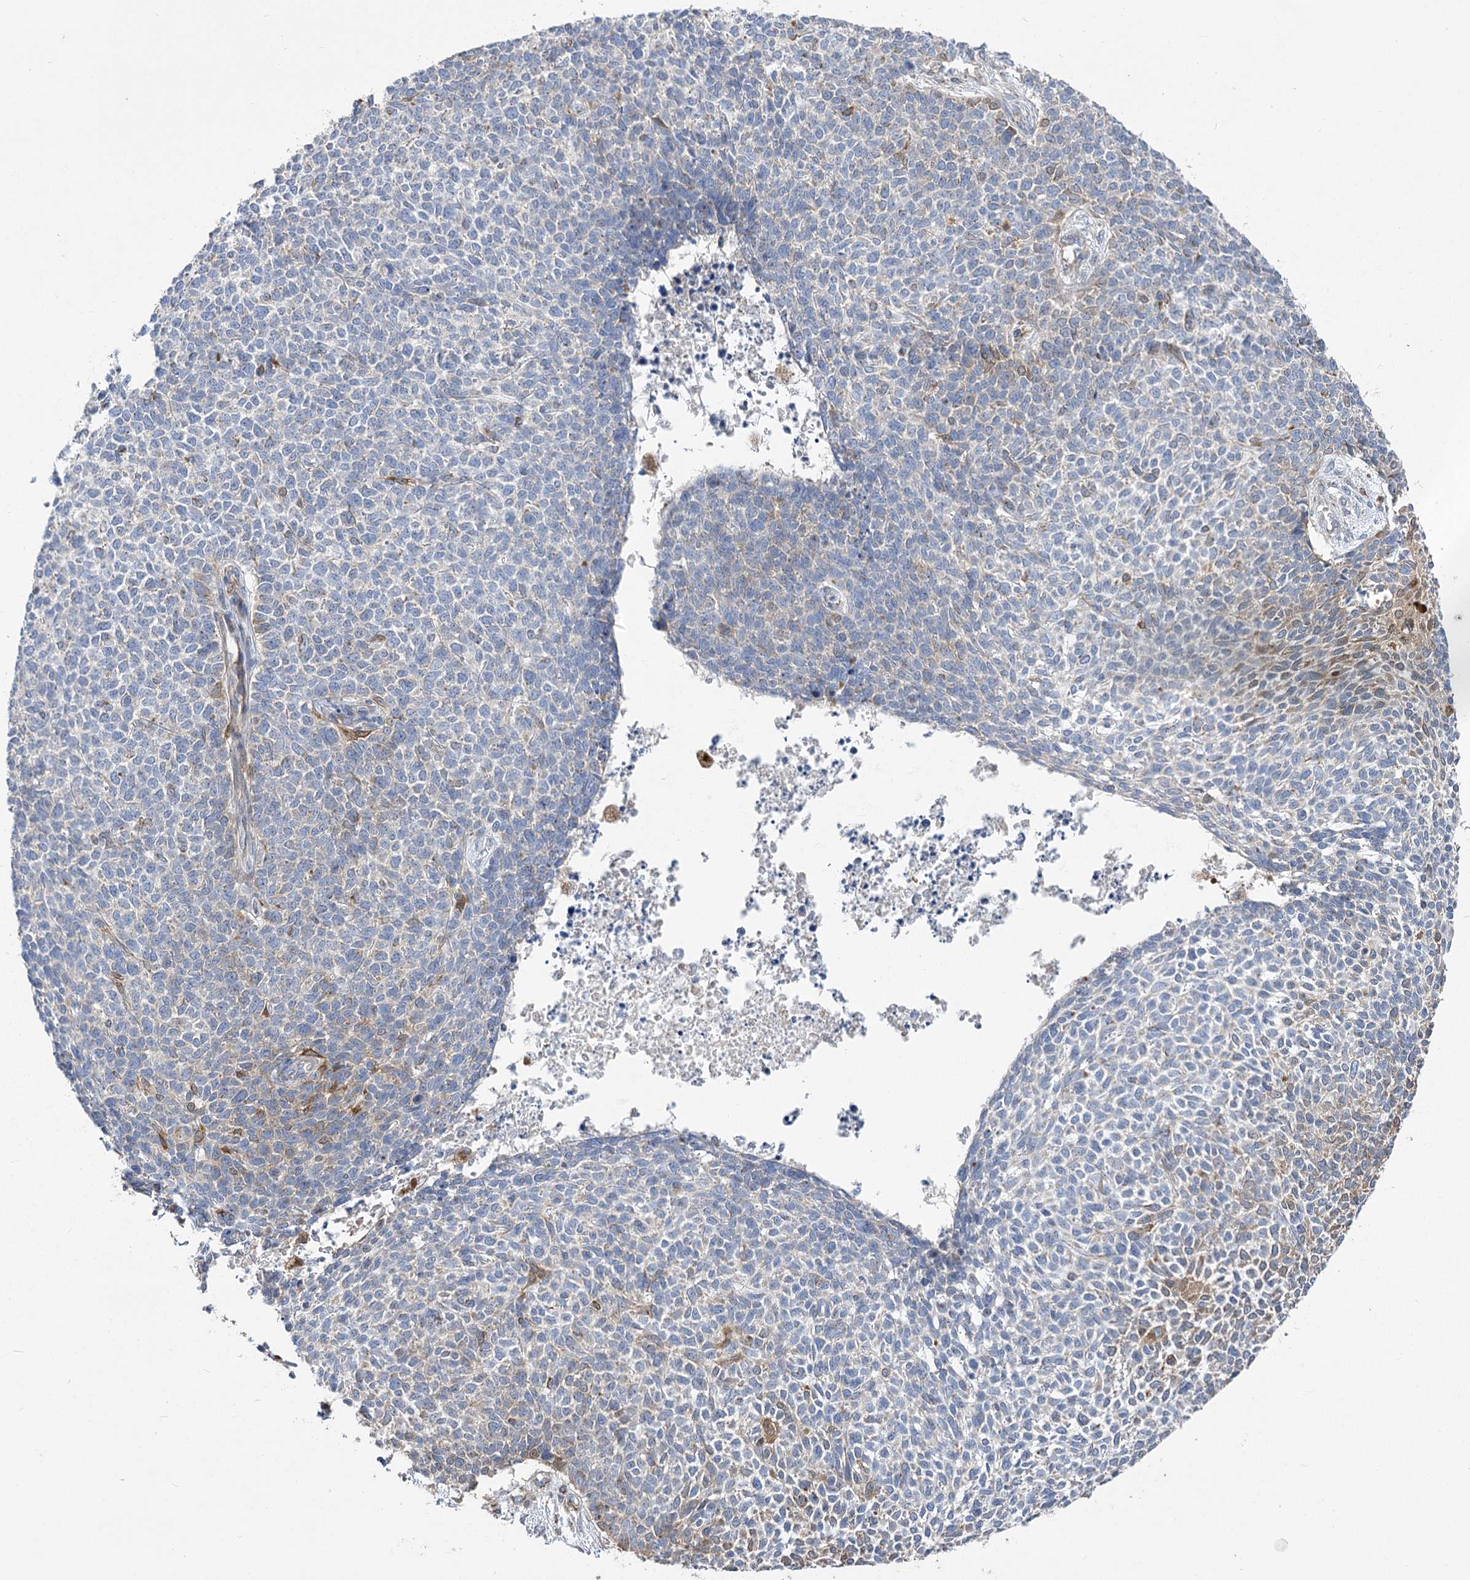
{"staining": {"intensity": "negative", "quantity": "none", "location": "none"}, "tissue": "skin cancer", "cell_type": "Tumor cells", "image_type": "cancer", "snomed": [{"axis": "morphology", "description": "Basal cell carcinoma"}, {"axis": "topography", "description": "Skin"}], "caption": "High magnification brightfield microscopy of skin cancer stained with DAB (brown) and counterstained with hematoxylin (blue): tumor cells show no significant expression.", "gene": "RMDN2", "patient": {"sex": "female", "age": 84}}